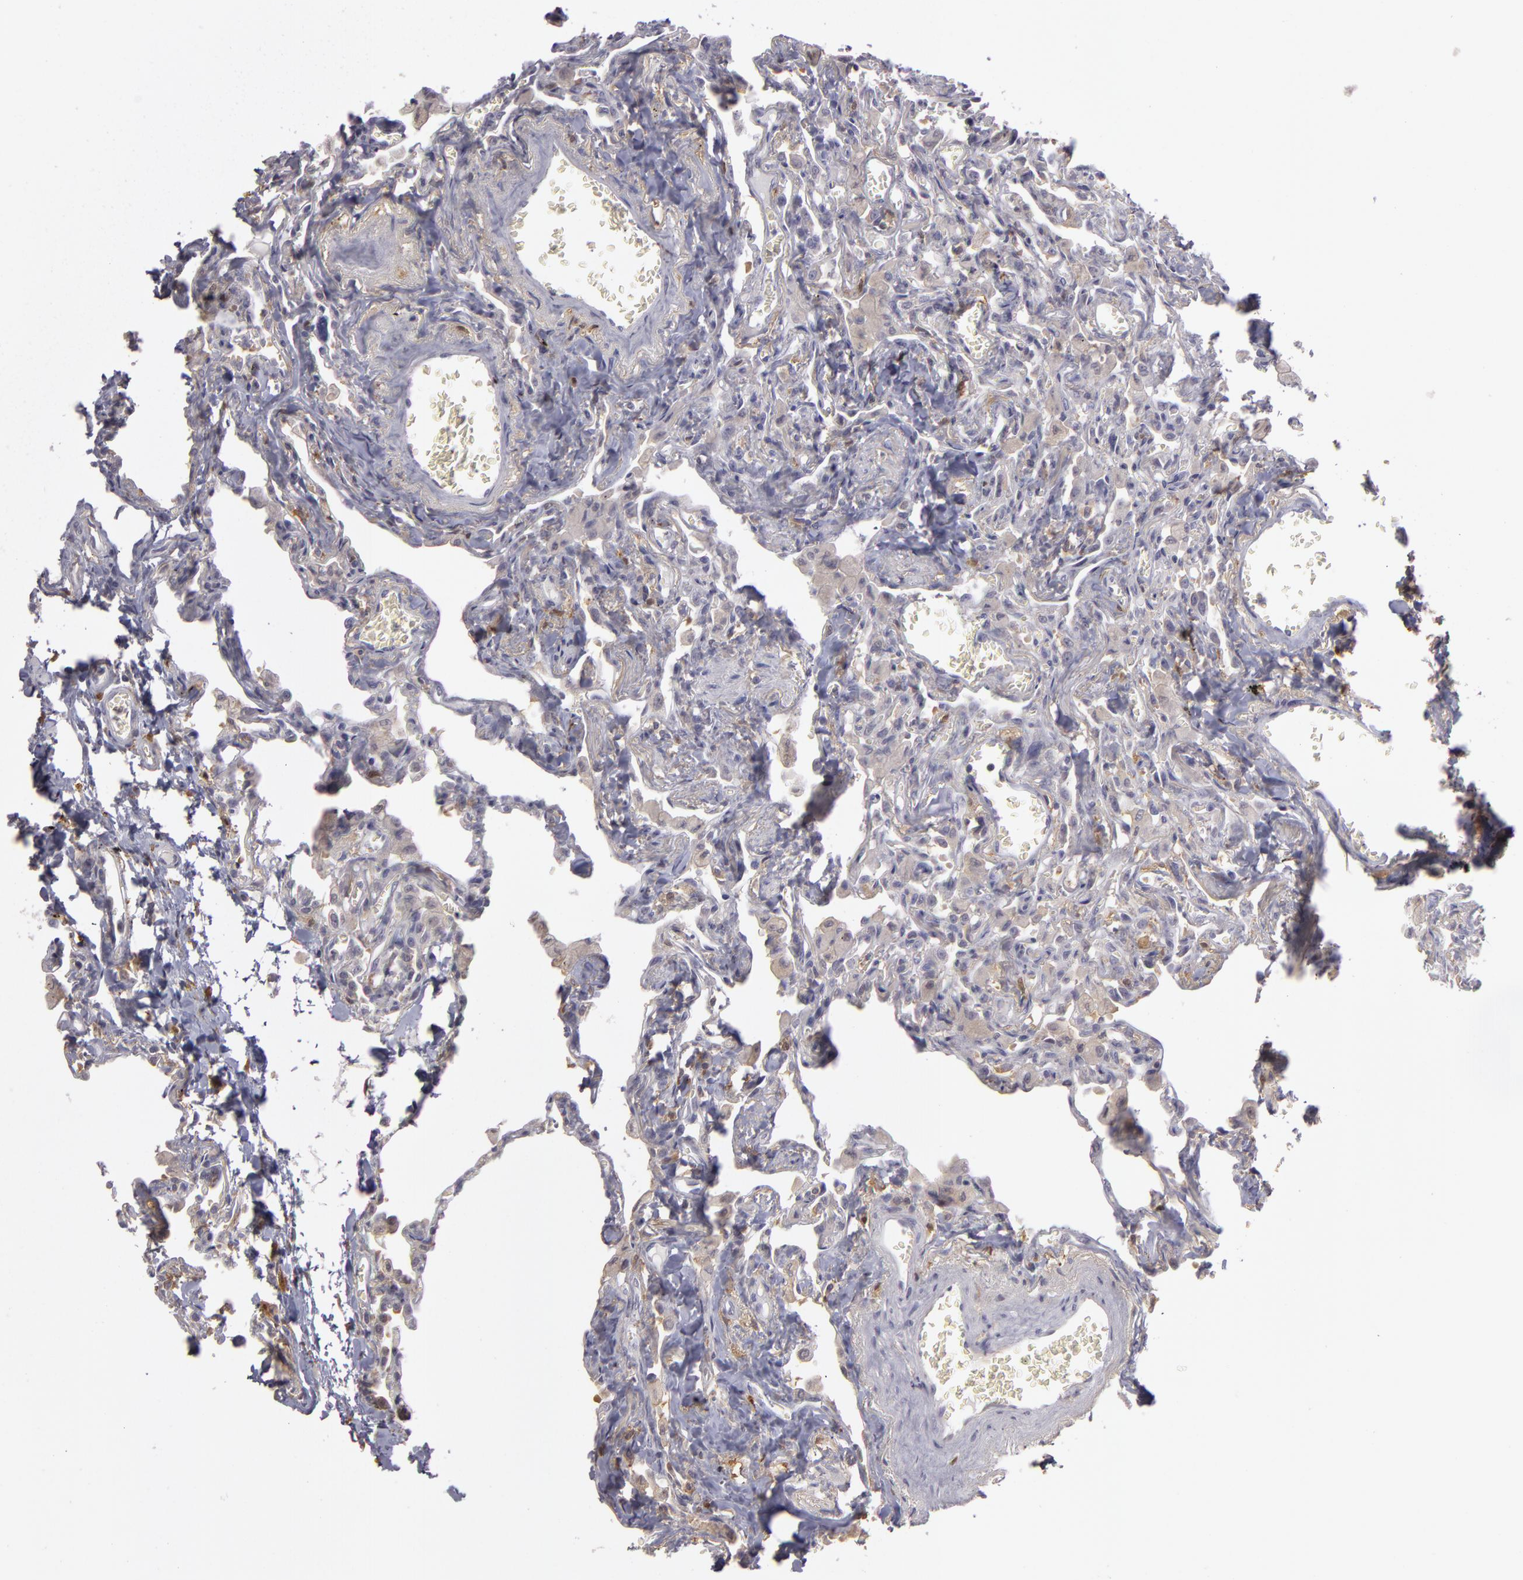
{"staining": {"intensity": "negative", "quantity": "none", "location": "none"}, "tissue": "lung", "cell_type": "Alveolar cells", "image_type": "normal", "snomed": [{"axis": "morphology", "description": "Normal tissue, NOS"}, {"axis": "topography", "description": "Lung"}], "caption": "An immunohistochemistry micrograph of unremarkable lung is shown. There is no staining in alveolar cells of lung.", "gene": "GNPDA1", "patient": {"sex": "male", "age": 73}}